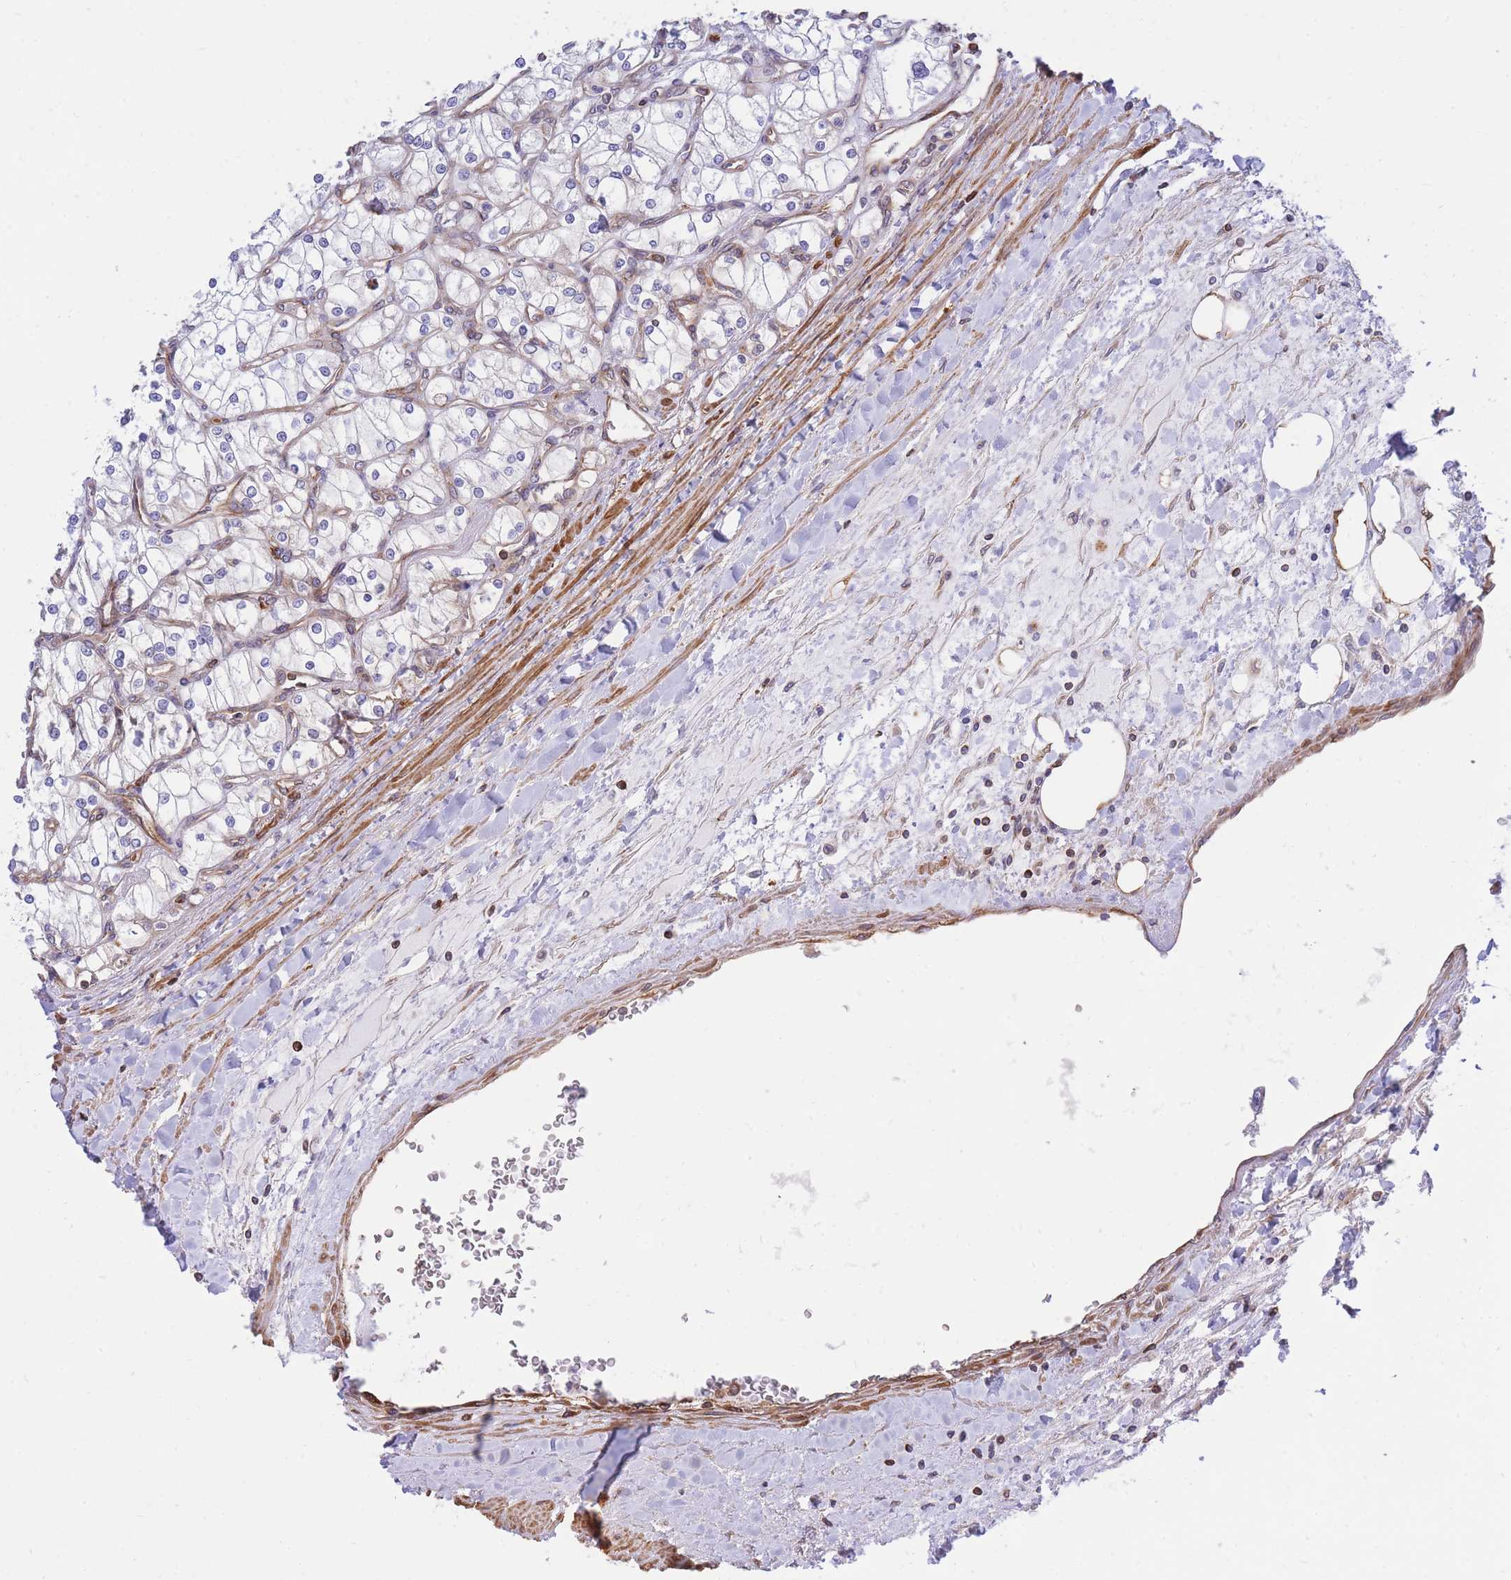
{"staining": {"intensity": "negative", "quantity": "none", "location": "none"}, "tissue": "renal cancer", "cell_type": "Tumor cells", "image_type": "cancer", "snomed": [{"axis": "morphology", "description": "Adenocarcinoma, NOS"}, {"axis": "topography", "description": "Kidney"}], "caption": "High magnification brightfield microscopy of adenocarcinoma (renal) stained with DAB (brown) and counterstained with hematoxylin (blue): tumor cells show no significant staining.", "gene": "REM1", "patient": {"sex": "male", "age": 80}}